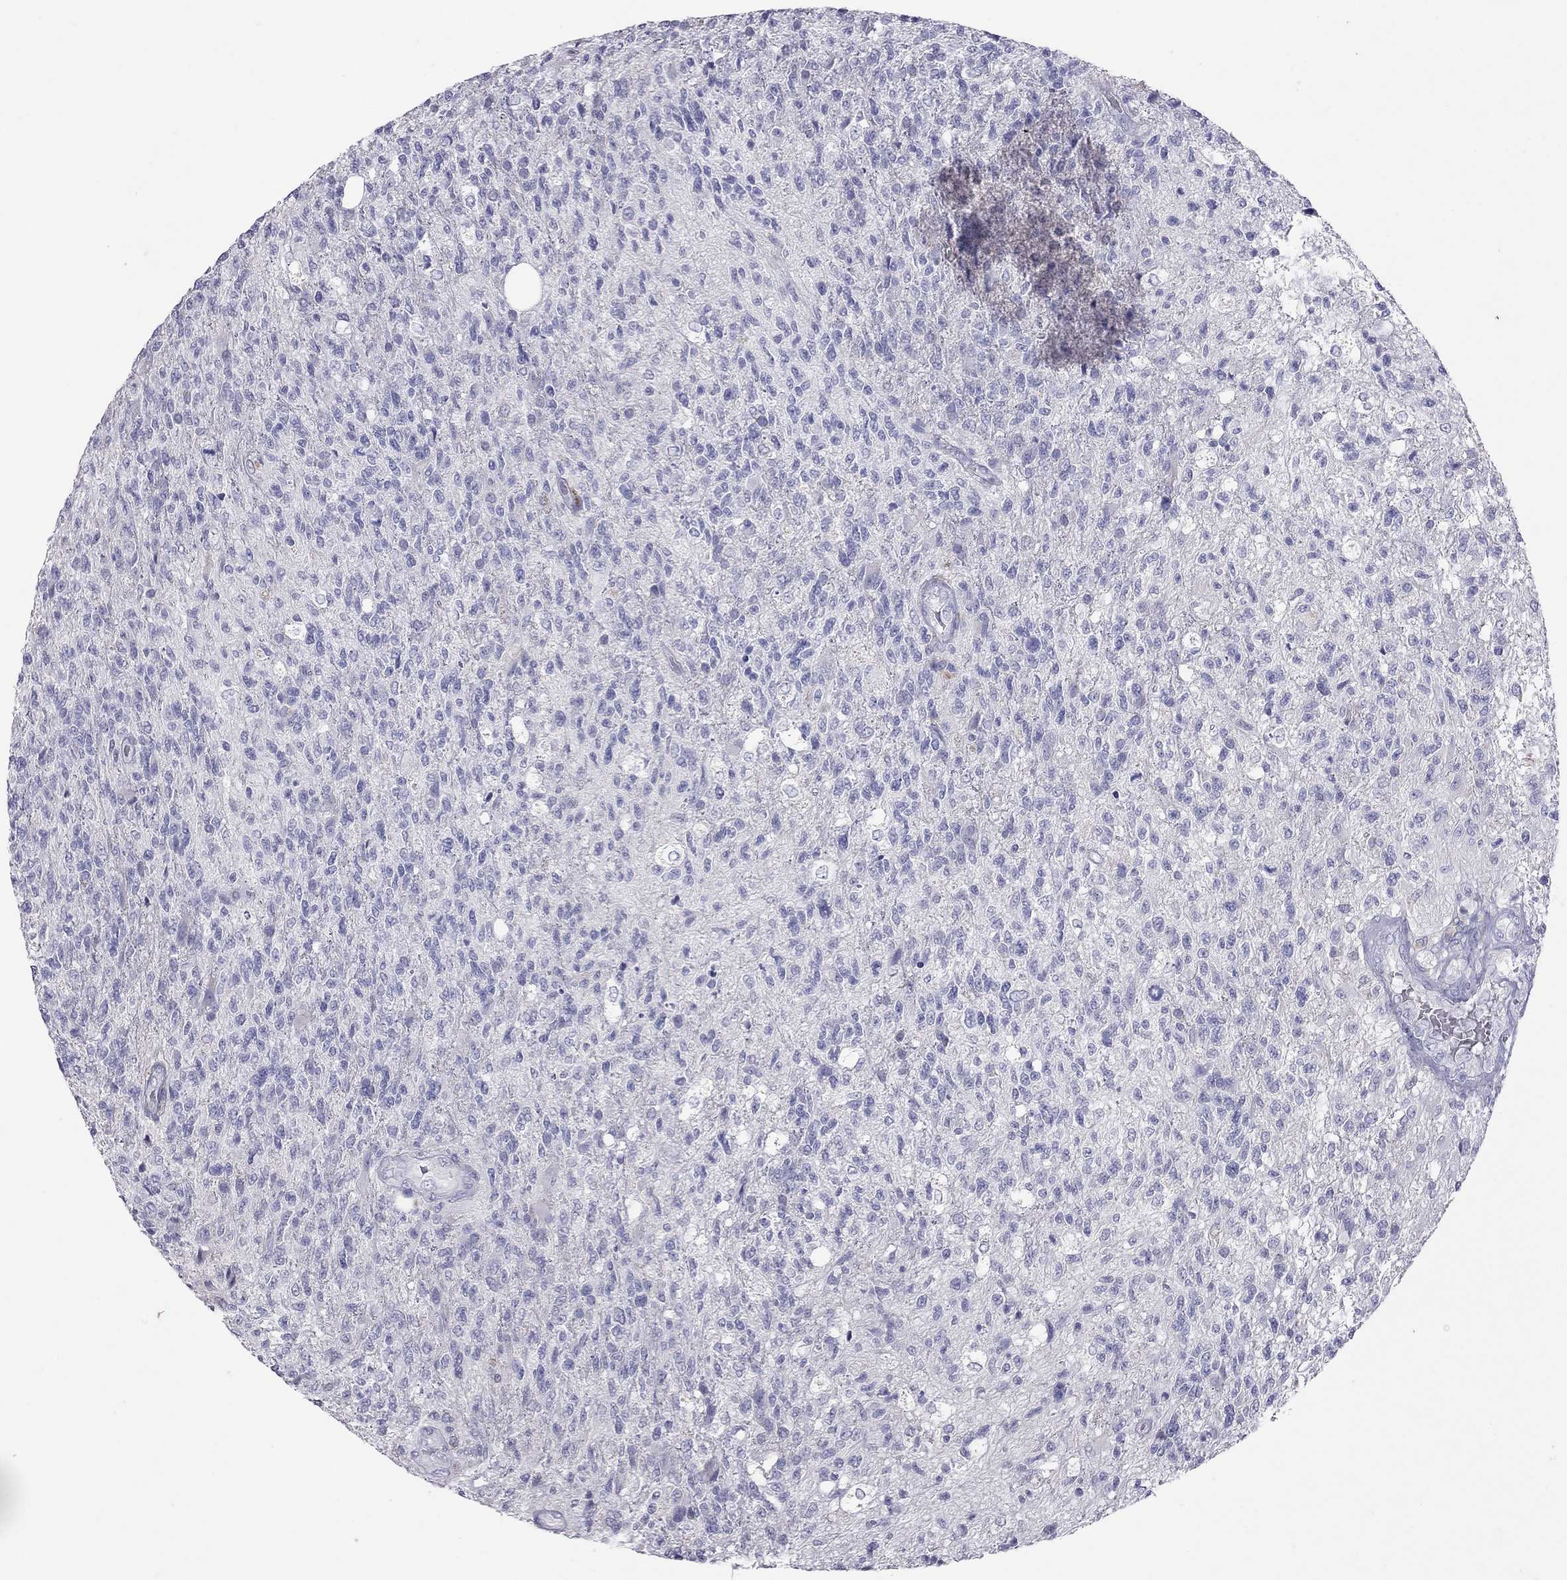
{"staining": {"intensity": "negative", "quantity": "none", "location": "none"}, "tissue": "glioma", "cell_type": "Tumor cells", "image_type": "cancer", "snomed": [{"axis": "morphology", "description": "Glioma, malignant, High grade"}, {"axis": "topography", "description": "Brain"}], "caption": "IHC of high-grade glioma (malignant) shows no positivity in tumor cells.", "gene": "MUC16", "patient": {"sex": "male", "age": 56}}